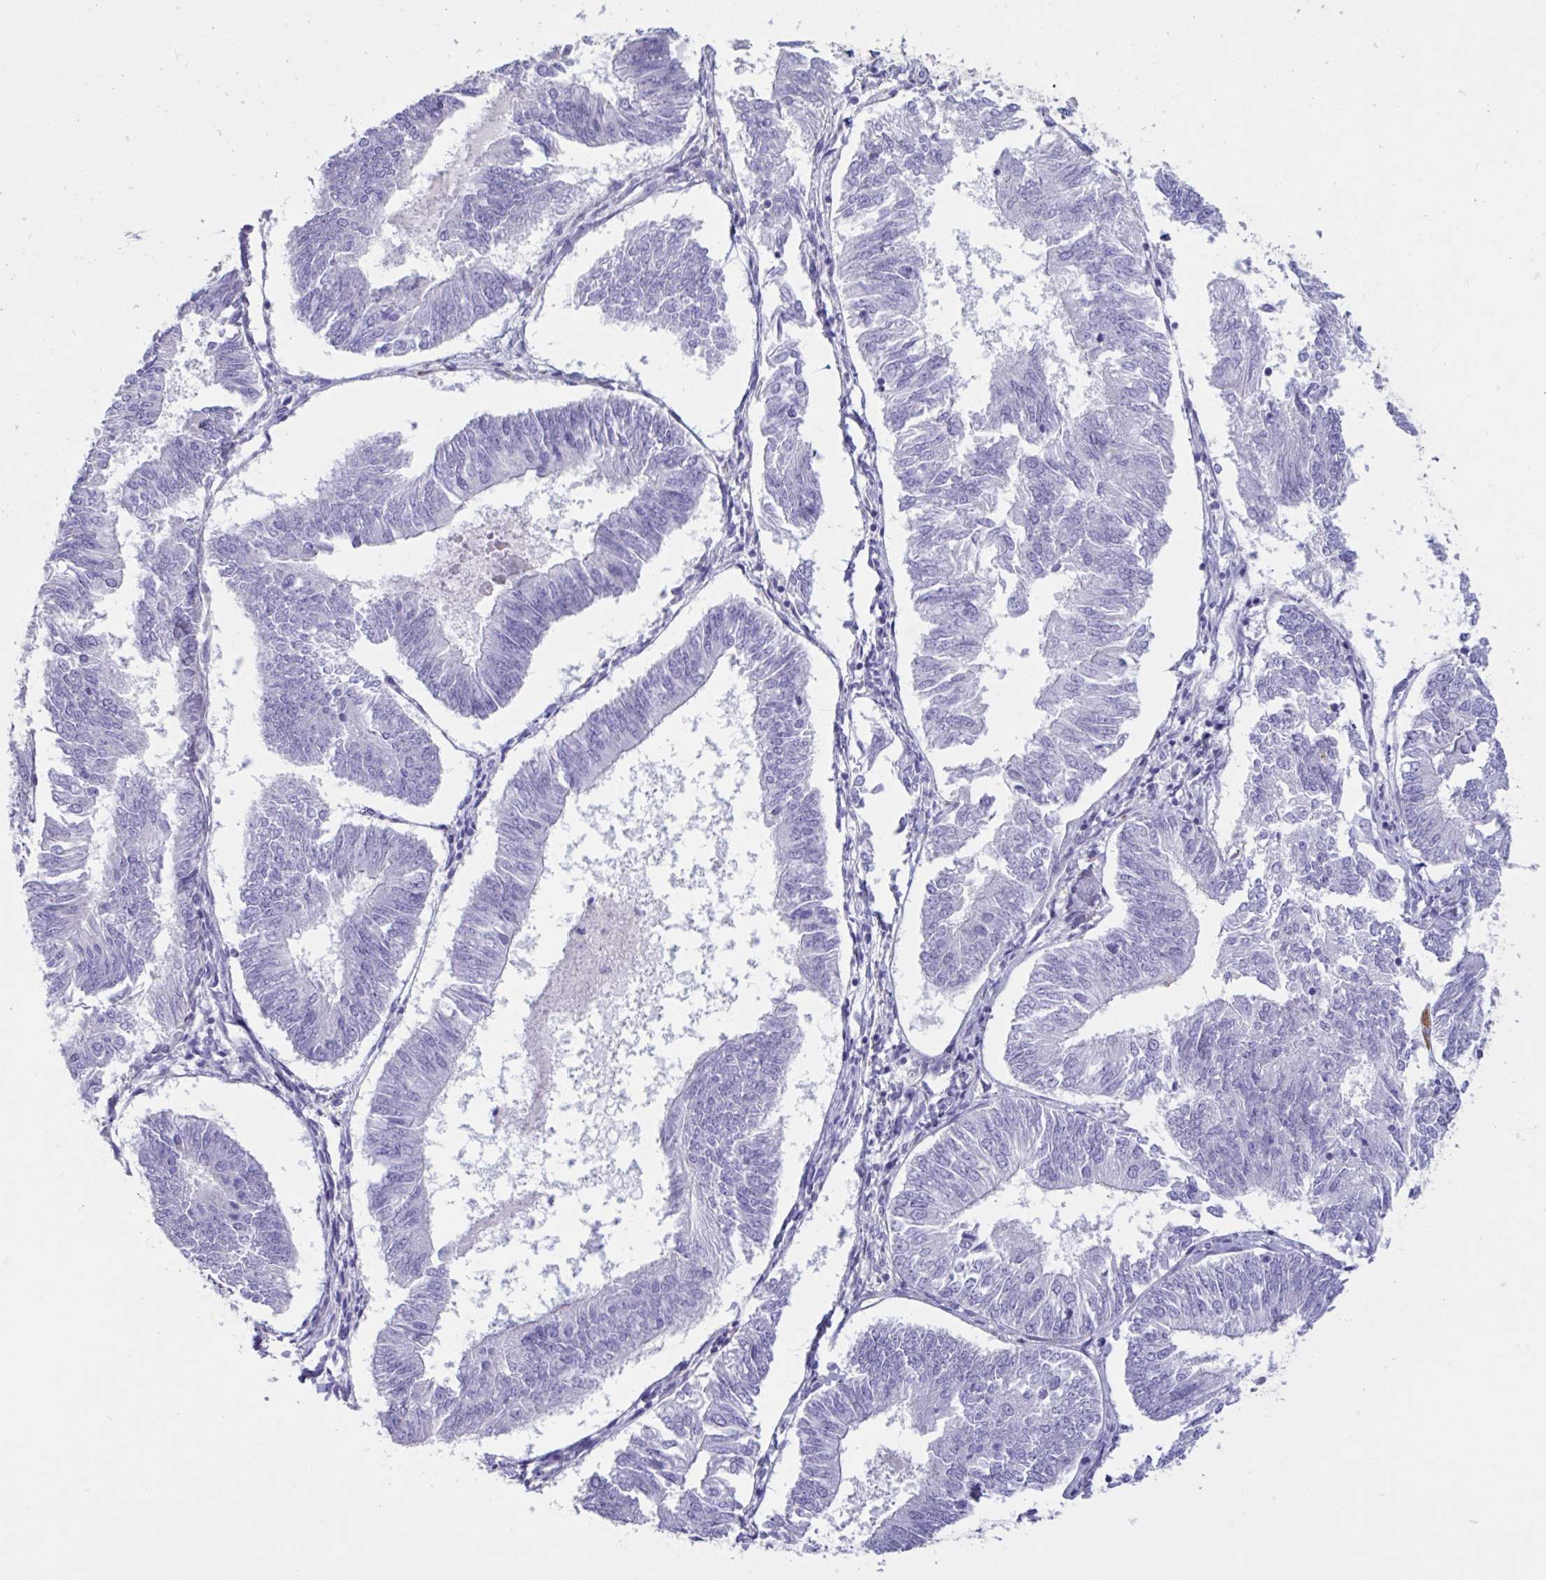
{"staining": {"intensity": "negative", "quantity": "none", "location": "none"}, "tissue": "endometrial cancer", "cell_type": "Tumor cells", "image_type": "cancer", "snomed": [{"axis": "morphology", "description": "Adenocarcinoma, NOS"}, {"axis": "topography", "description": "Endometrium"}], "caption": "Immunohistochemistry of human endometrial cancer (adenocarcinoma) shows no staining in tumor cells.", "gene": "TNNC1", "patient": {"sex": "female", "age": 58}}